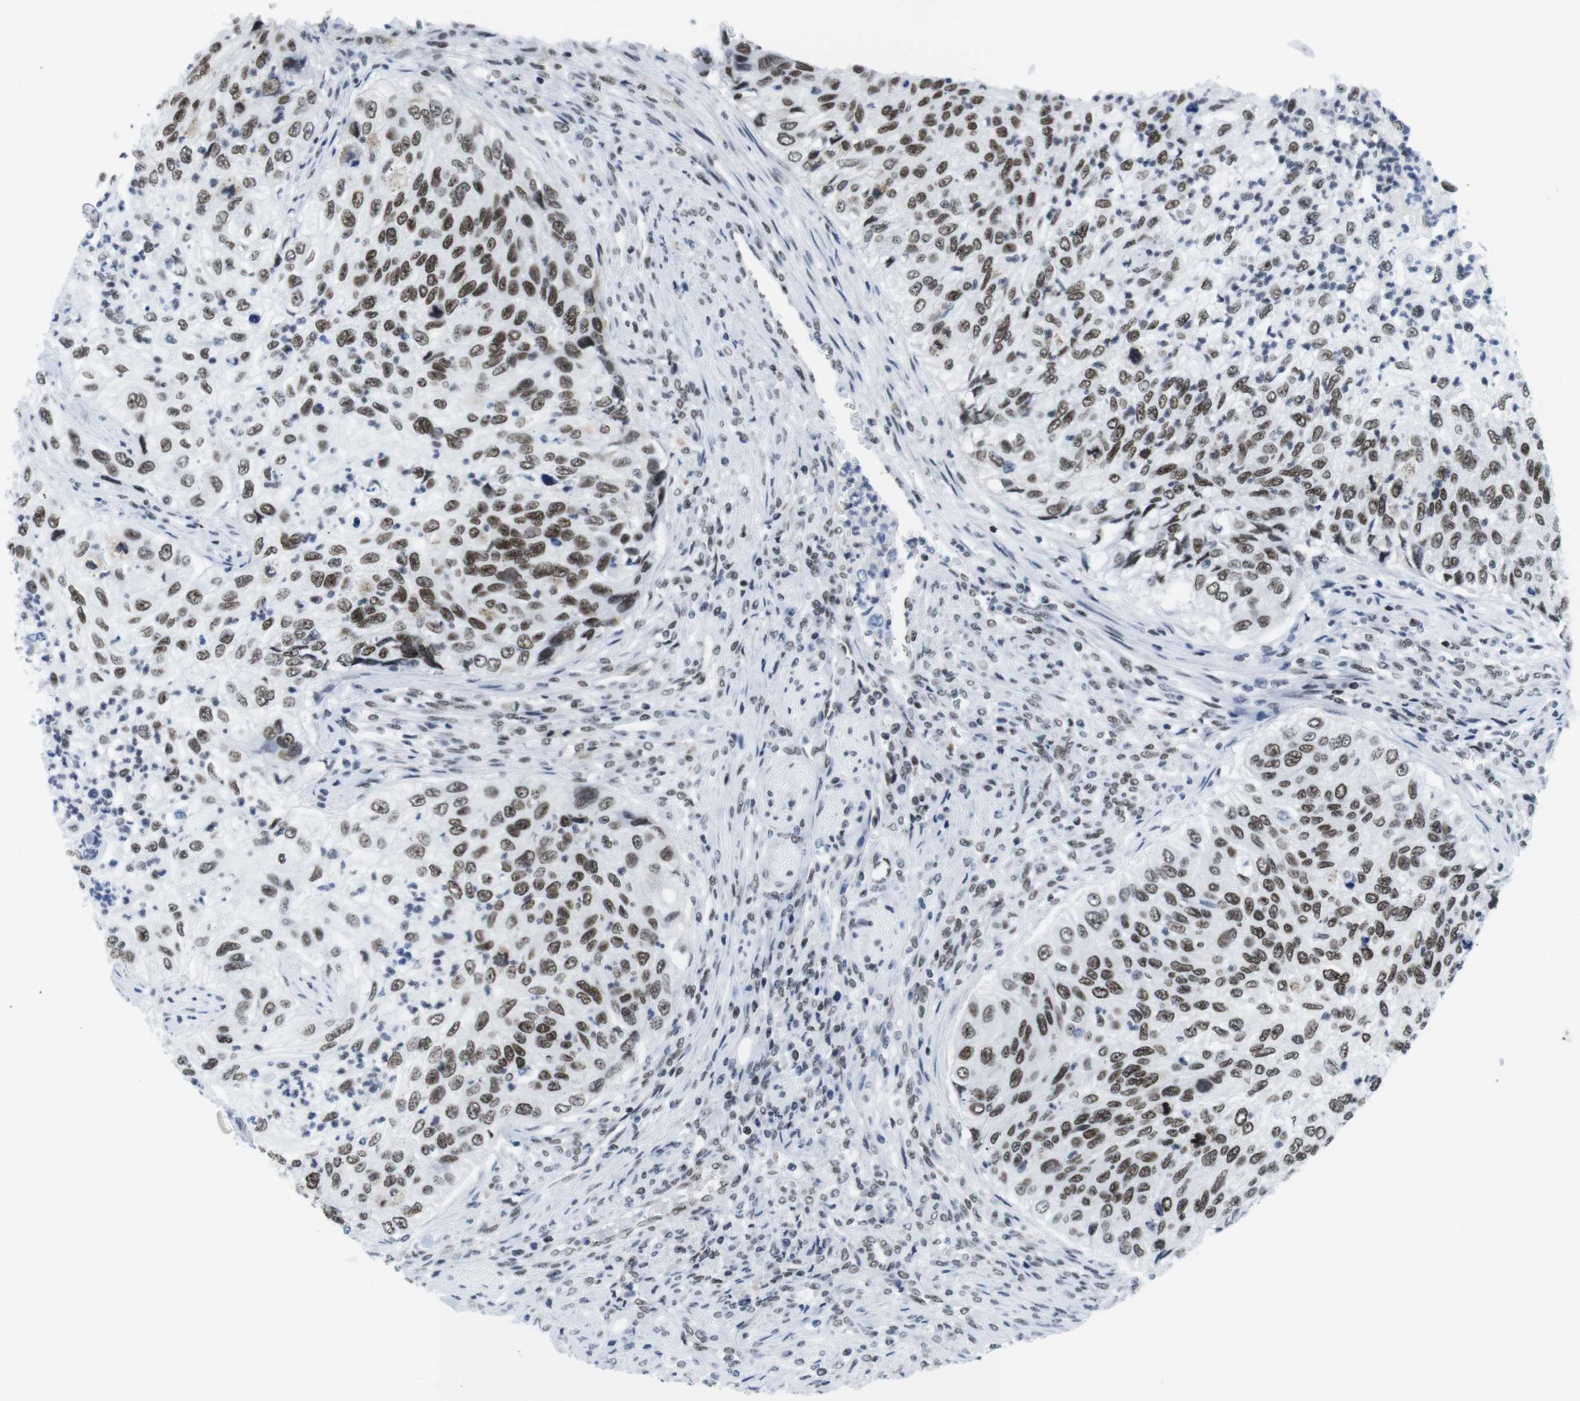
{"staining": {"intensity": "moderate", "quantity": ">75%", "location": "nuclear"}, "tissue": "urothelial cancer", "cell_type": "Tumor cells", "image_type": "cancer", "snomed": [{"axis": "morphology", "description": "Urothelial carcinoma, High grade"}, {"axis": "topography", "description": "Urinary bladder"}], "caption": "The micrograph shows a brown stain indicating the presence of a protein in the nuclear of tumor cells in urothelial cancer.", "gene": "IFI16", "patient": {"sex": "female", "age": 60}}